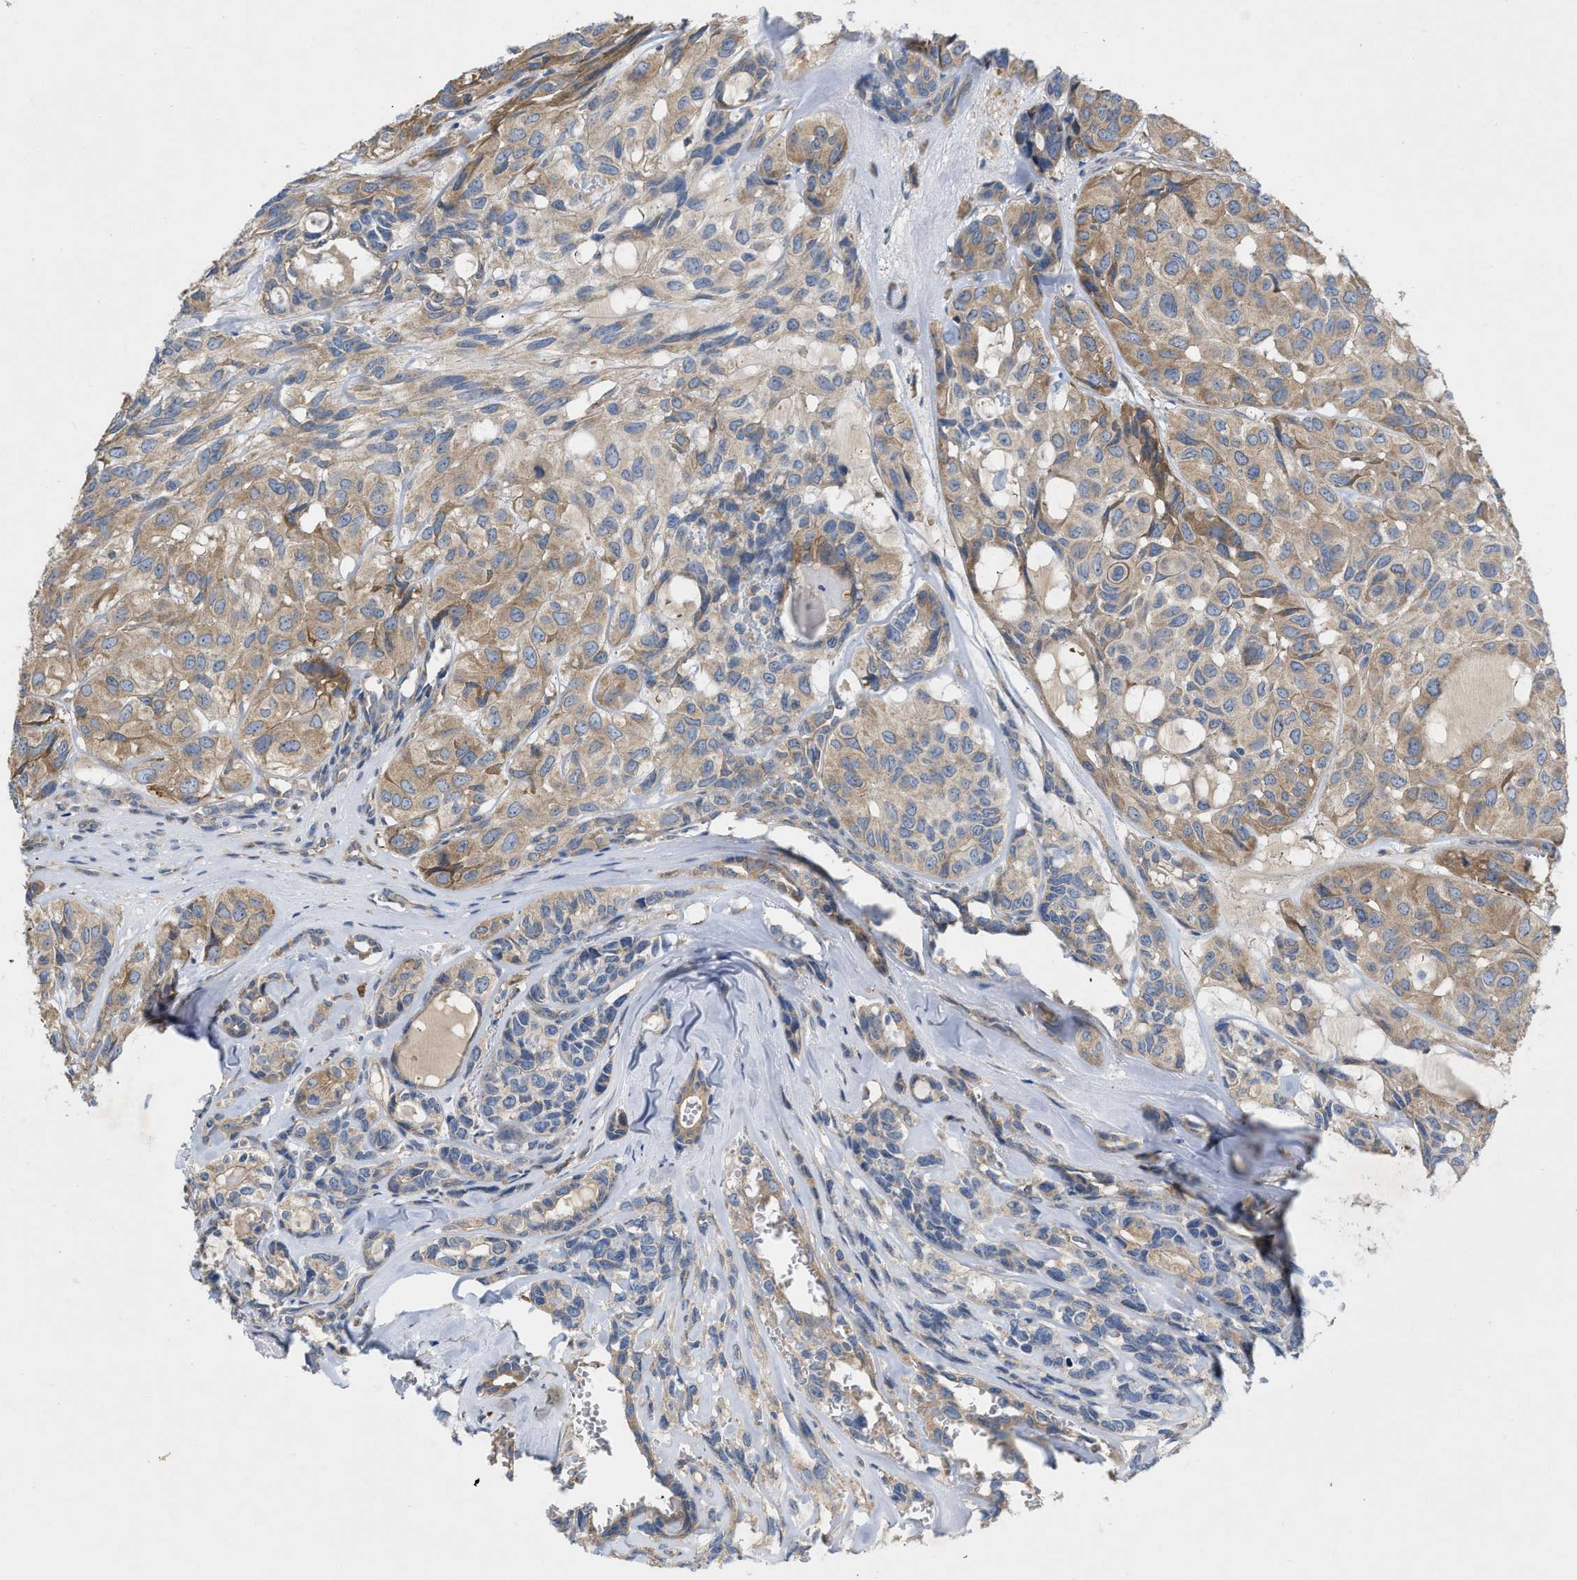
{"staining": {"intensity": "moderate", "quantity": ">75%", "location": "cytoplasmic/membranous"}, "tissue": "head and neck cancer", "cell_type": "Tumor cells", "image_type": "cancer", "snomed": [{"axis": "morphology", "description": "Adenocarcinoma, NOS"}, {"axis": "topography", "description": "Salivary gland, NOS"}, {"axis": "topography", "description": "Head-Neck"}], "caption": "A high-resolution histopathology image shows IHC staining of head and neck cancer, which shows moderate cytoplasmic/membranous staining in about >75% of tumor cells.", "gene": "TMEM131", "patient": {"sex": "female", "age": 76}}